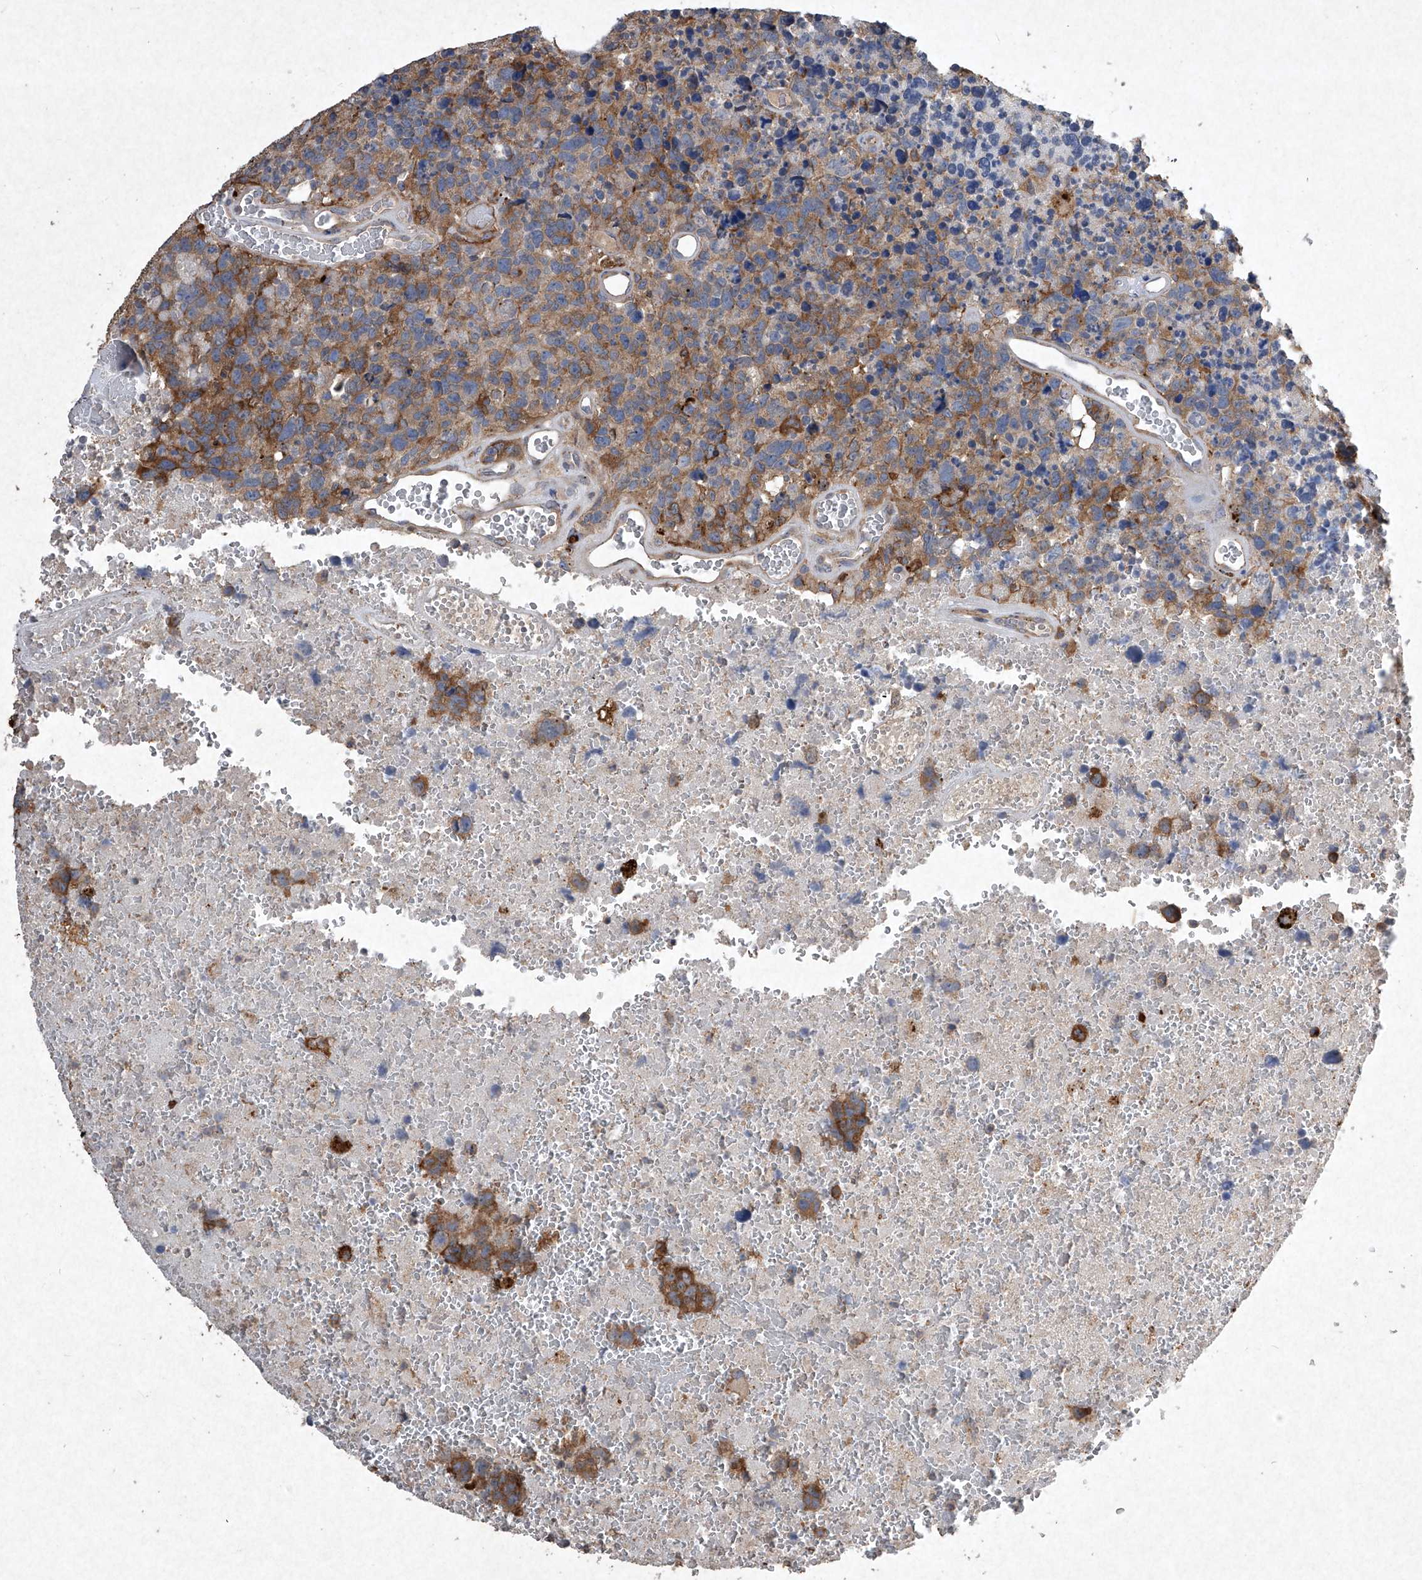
{"staining": {"intensity": "moderate", "quantity": ">75%", "location": "cytoplasmic/membranous"}, "tissue": "glioma", "cell_type": "Tumor cells", "image_type": "cancer", "snomed": [{"axis": "morphology", "description": "Glioma, malignant, High grade"}, {"axis": "topography", "description": "Brain"}], "caption": "Immunohistochemical staining of human glioma shows medium levels of moderate cytoplasmic/membranous positivity in about >75% of tumor cells.", "gene": "MED16", "patient": {"sex": "male", "age": 69}}